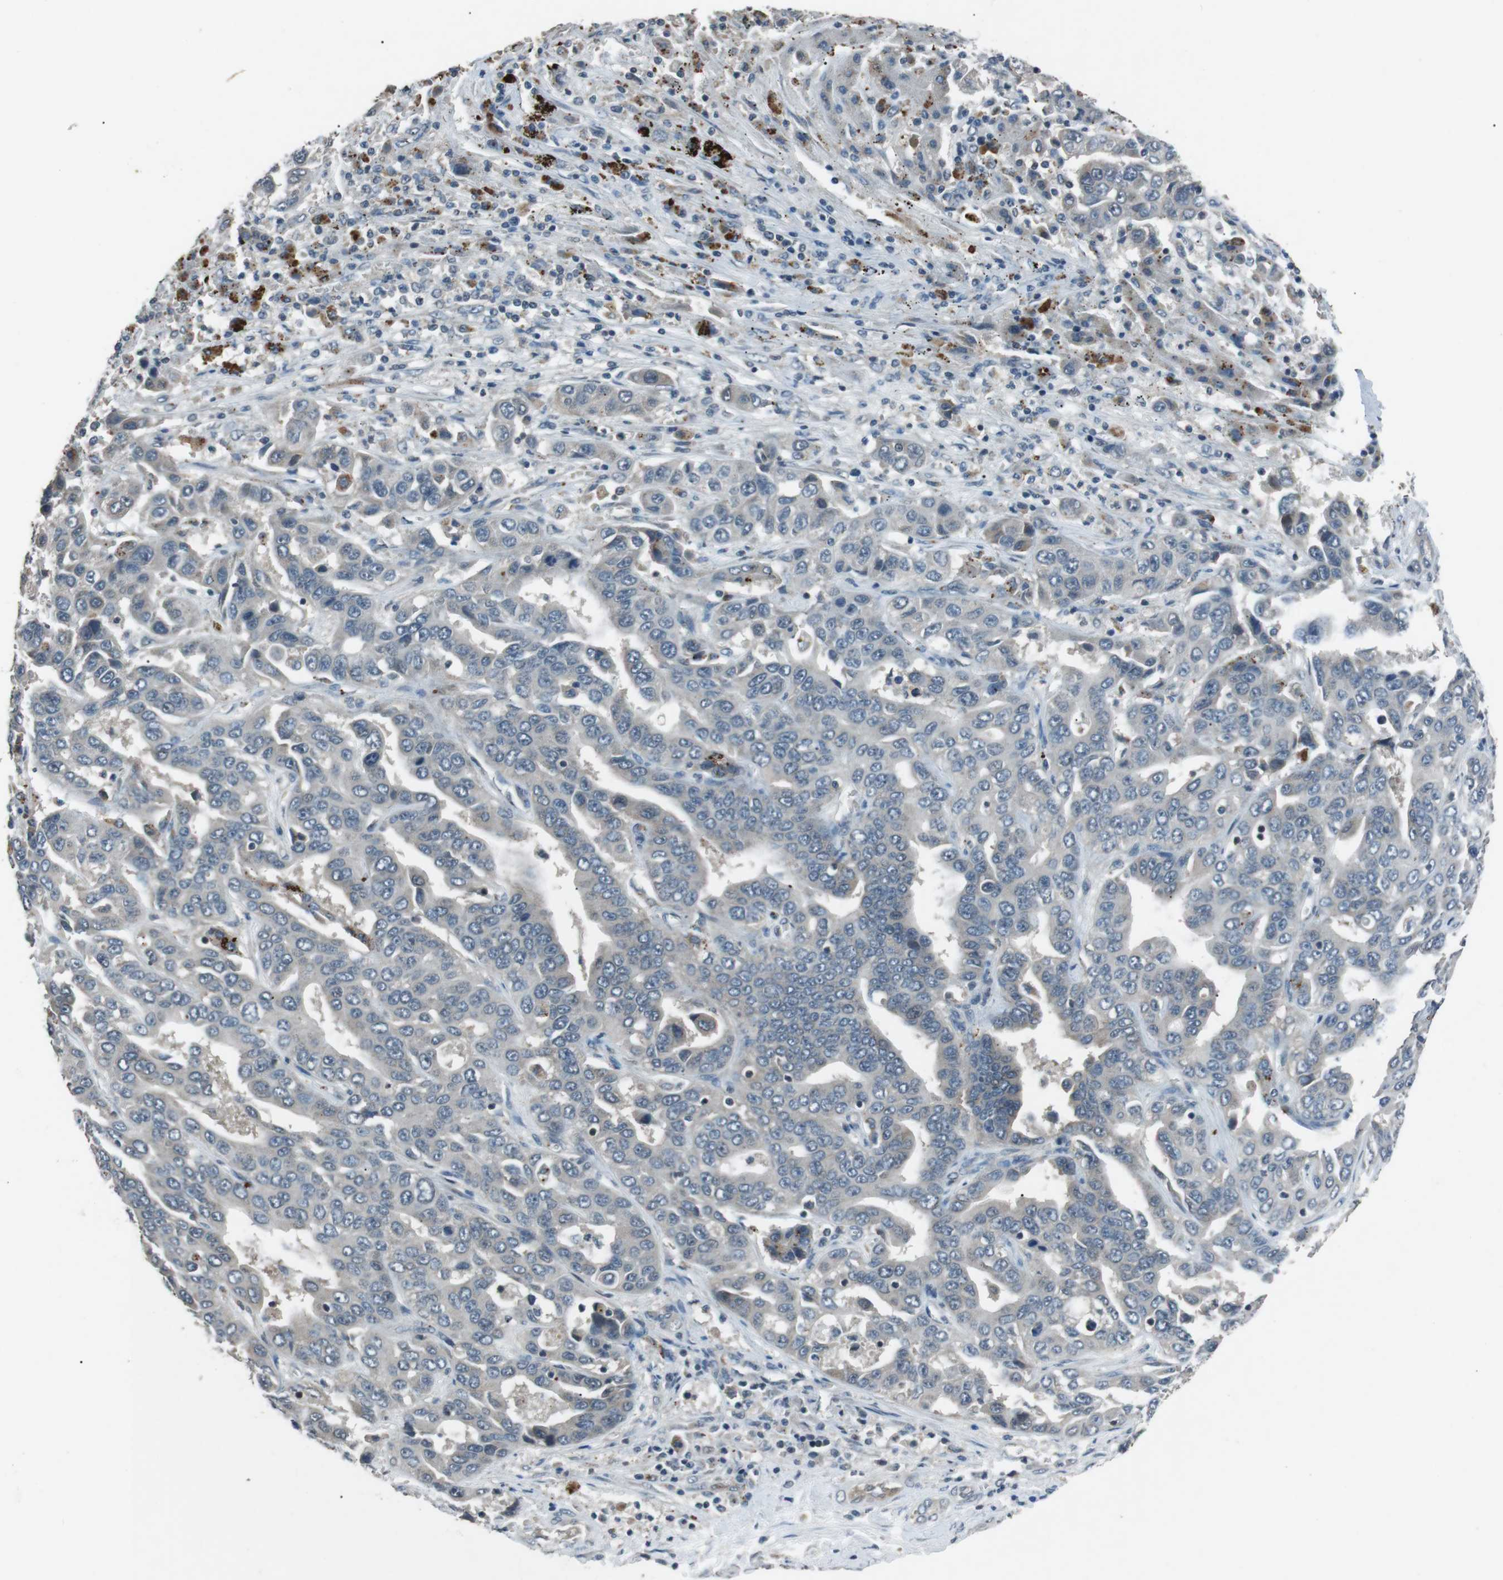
{"staining": {"intensity": "negative", "quantity": "none", "location": "none"}, "tissue": "liver cancer", "cell_type": "Tumor cells", "image_type": "cancer", "snomed": [{"axis": "morphology", "description": "Cholangiocarcinoma"}, {"axis": "topography", "description": "Liver"}], "caption": "IHC of human liver cancer demonstrates no positivity in tumor cells. (DAB (3,3'-diaminobenzidine) IHC with hematoxylin counter stain).", "gene": "NEK7", "patient": {"sex": "female", "age": 52}}